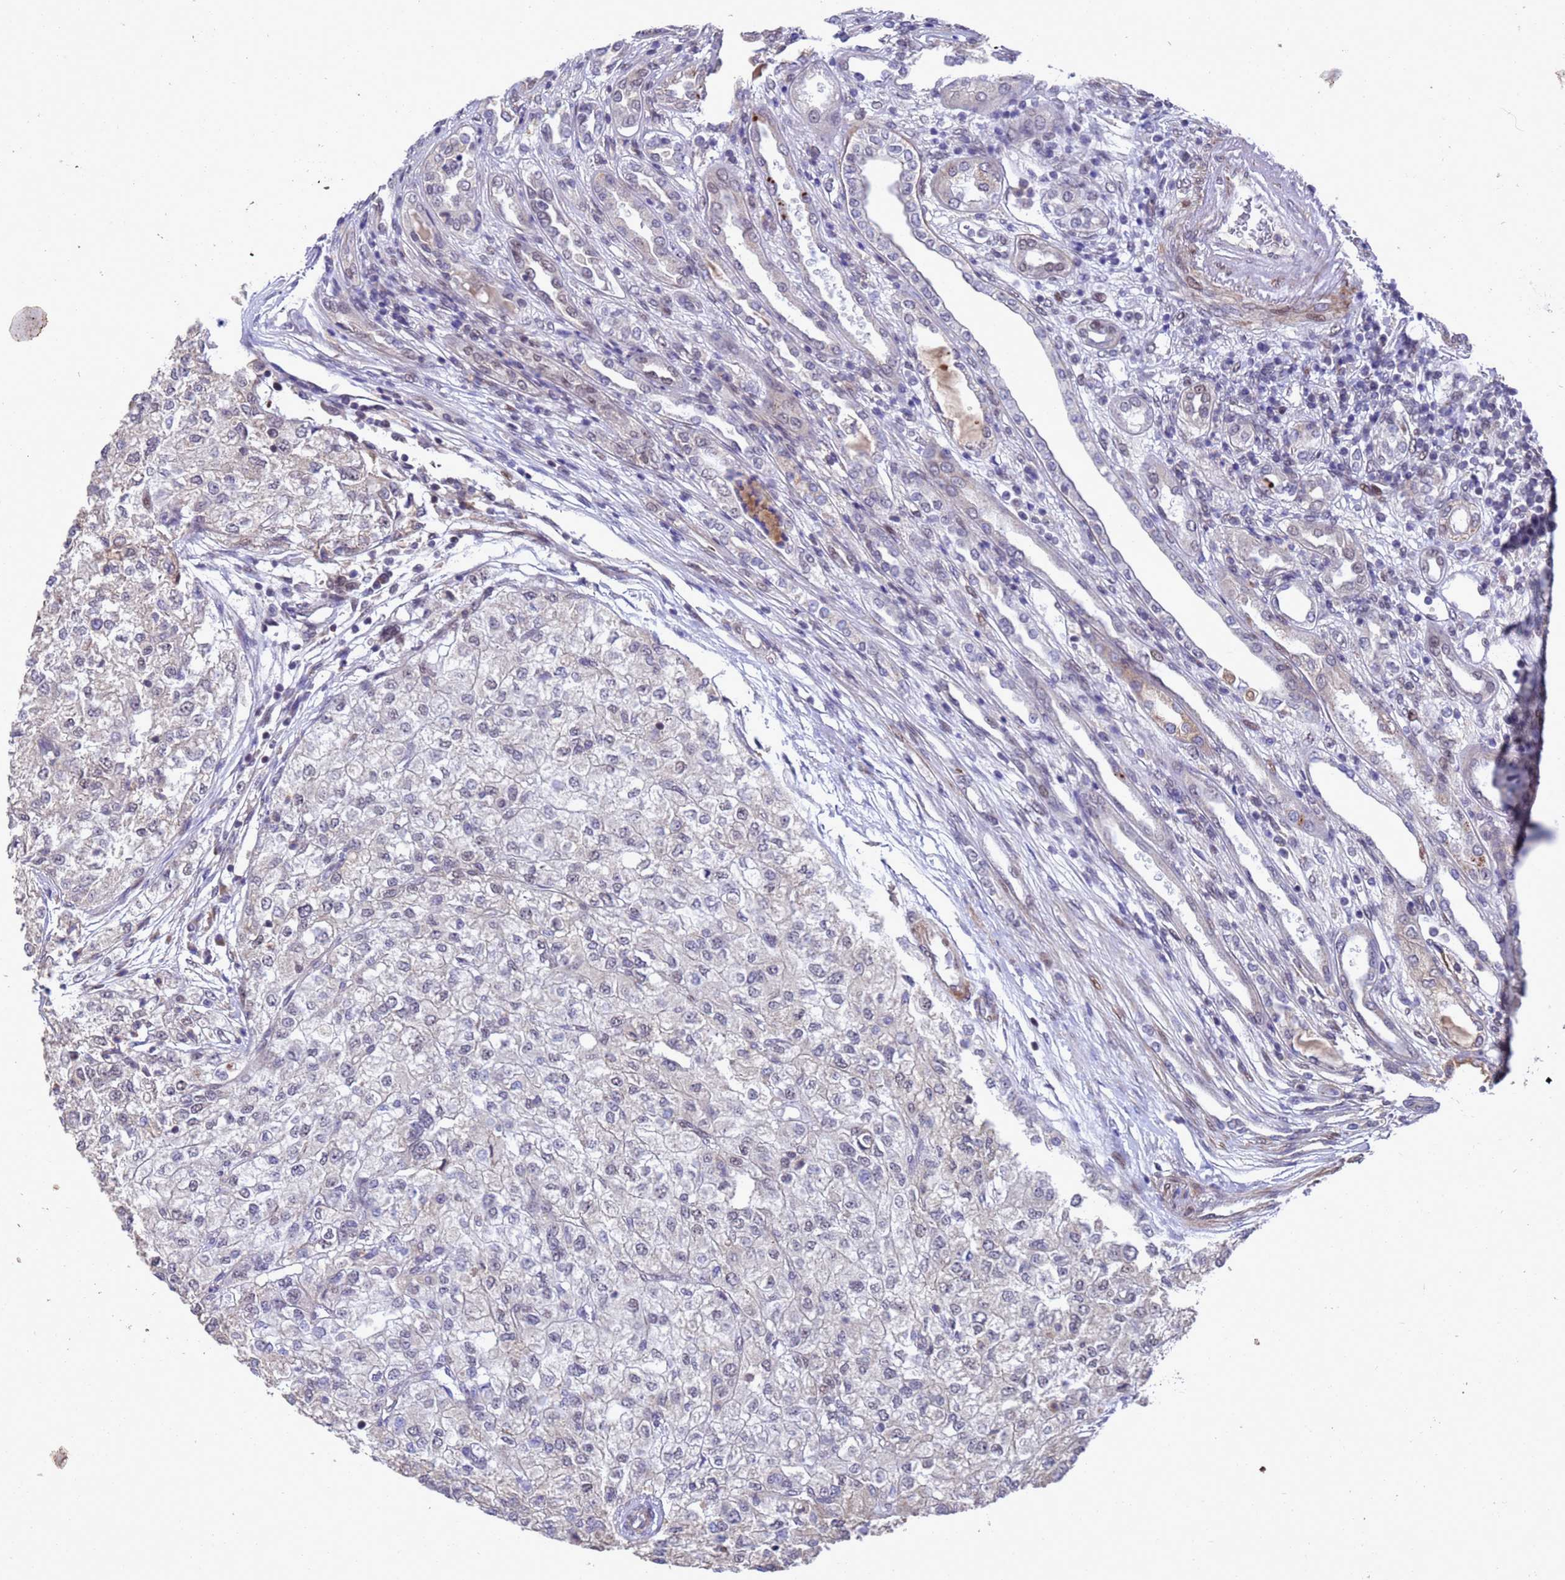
{"staining": {"intensity": "weak", "quantity": "<25%", "location": "nuclear"}, "tissue": "renal cancer", "cell_type": "Tumor cells", "image_type": "cancer", "snomed": [{"axis": "morphology", "description": "Adenocarcinoma, NOS"}, {"axis": "topography", "description": "Kidney"}], "caption": "DAB immunohistochemical staining of human adenocarcinoma (renal) shows no significant positivity in tumor cells. Brightfield microscopy of IHC stained with DAB (brown) and hematoxylin (blue), captured at high magnification.", "gene": "TBK1", "patient": {"sex": "female", "age": 54}}